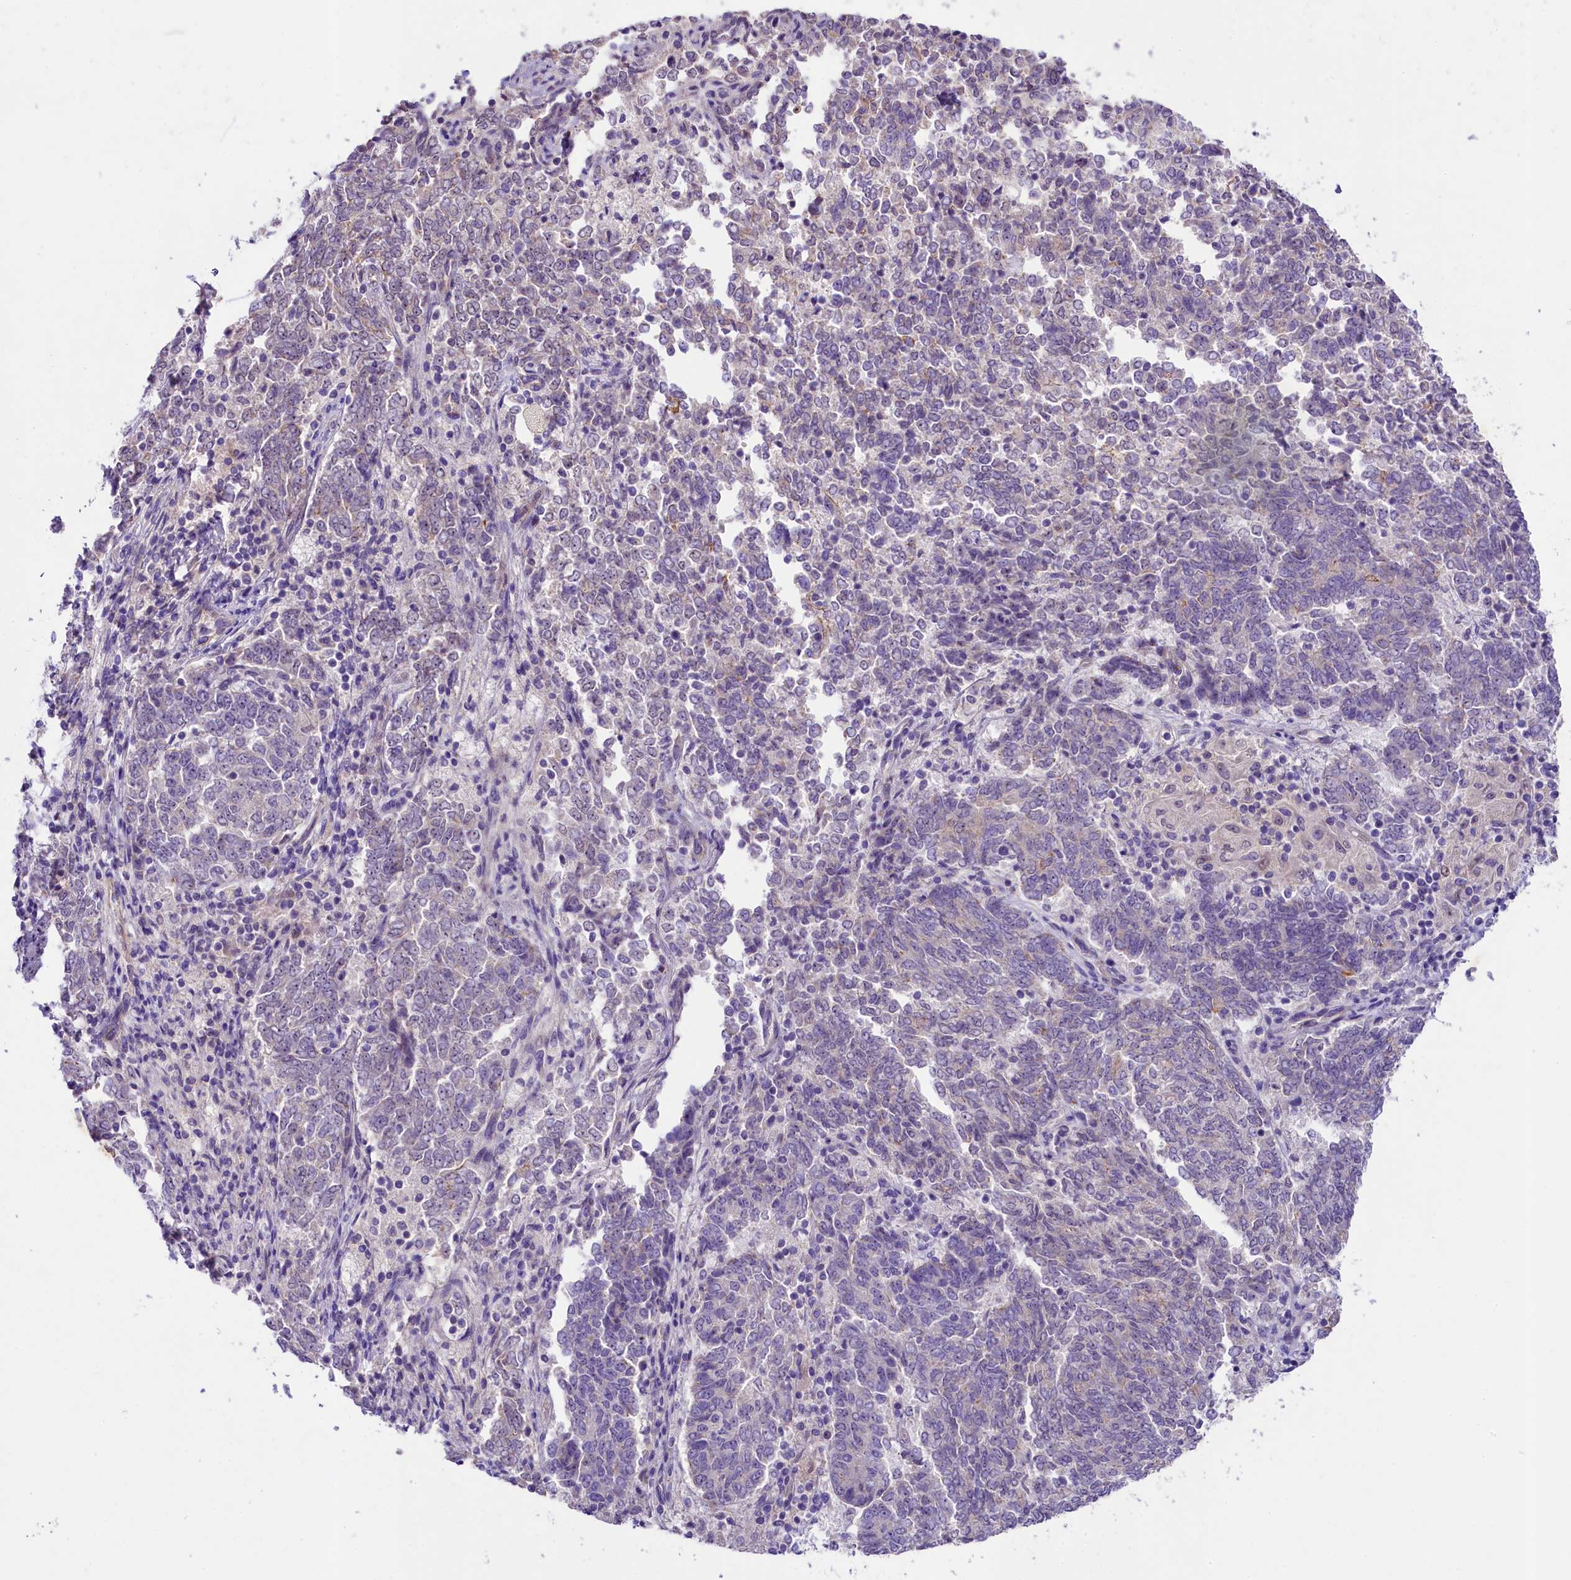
{"staining": {"intensity": "negative", "quantity": "none", "location": "none"}, "tissue": "endometrial cancer", "cell_type": "Tumor cells", "image_type": "cancer", "snomed": [{"axis": "morphology", "description": "Adenocarcinoma, NOS"}, {"axis": "topography", "description": "Endometrium"}], "caption": "IHC micrograph of human endometrial cancer stained for a protein (brown), which shows no expression in tumor cells.", "gene": "UBXN6", "patient": {"sex": "female", "age": 80}}